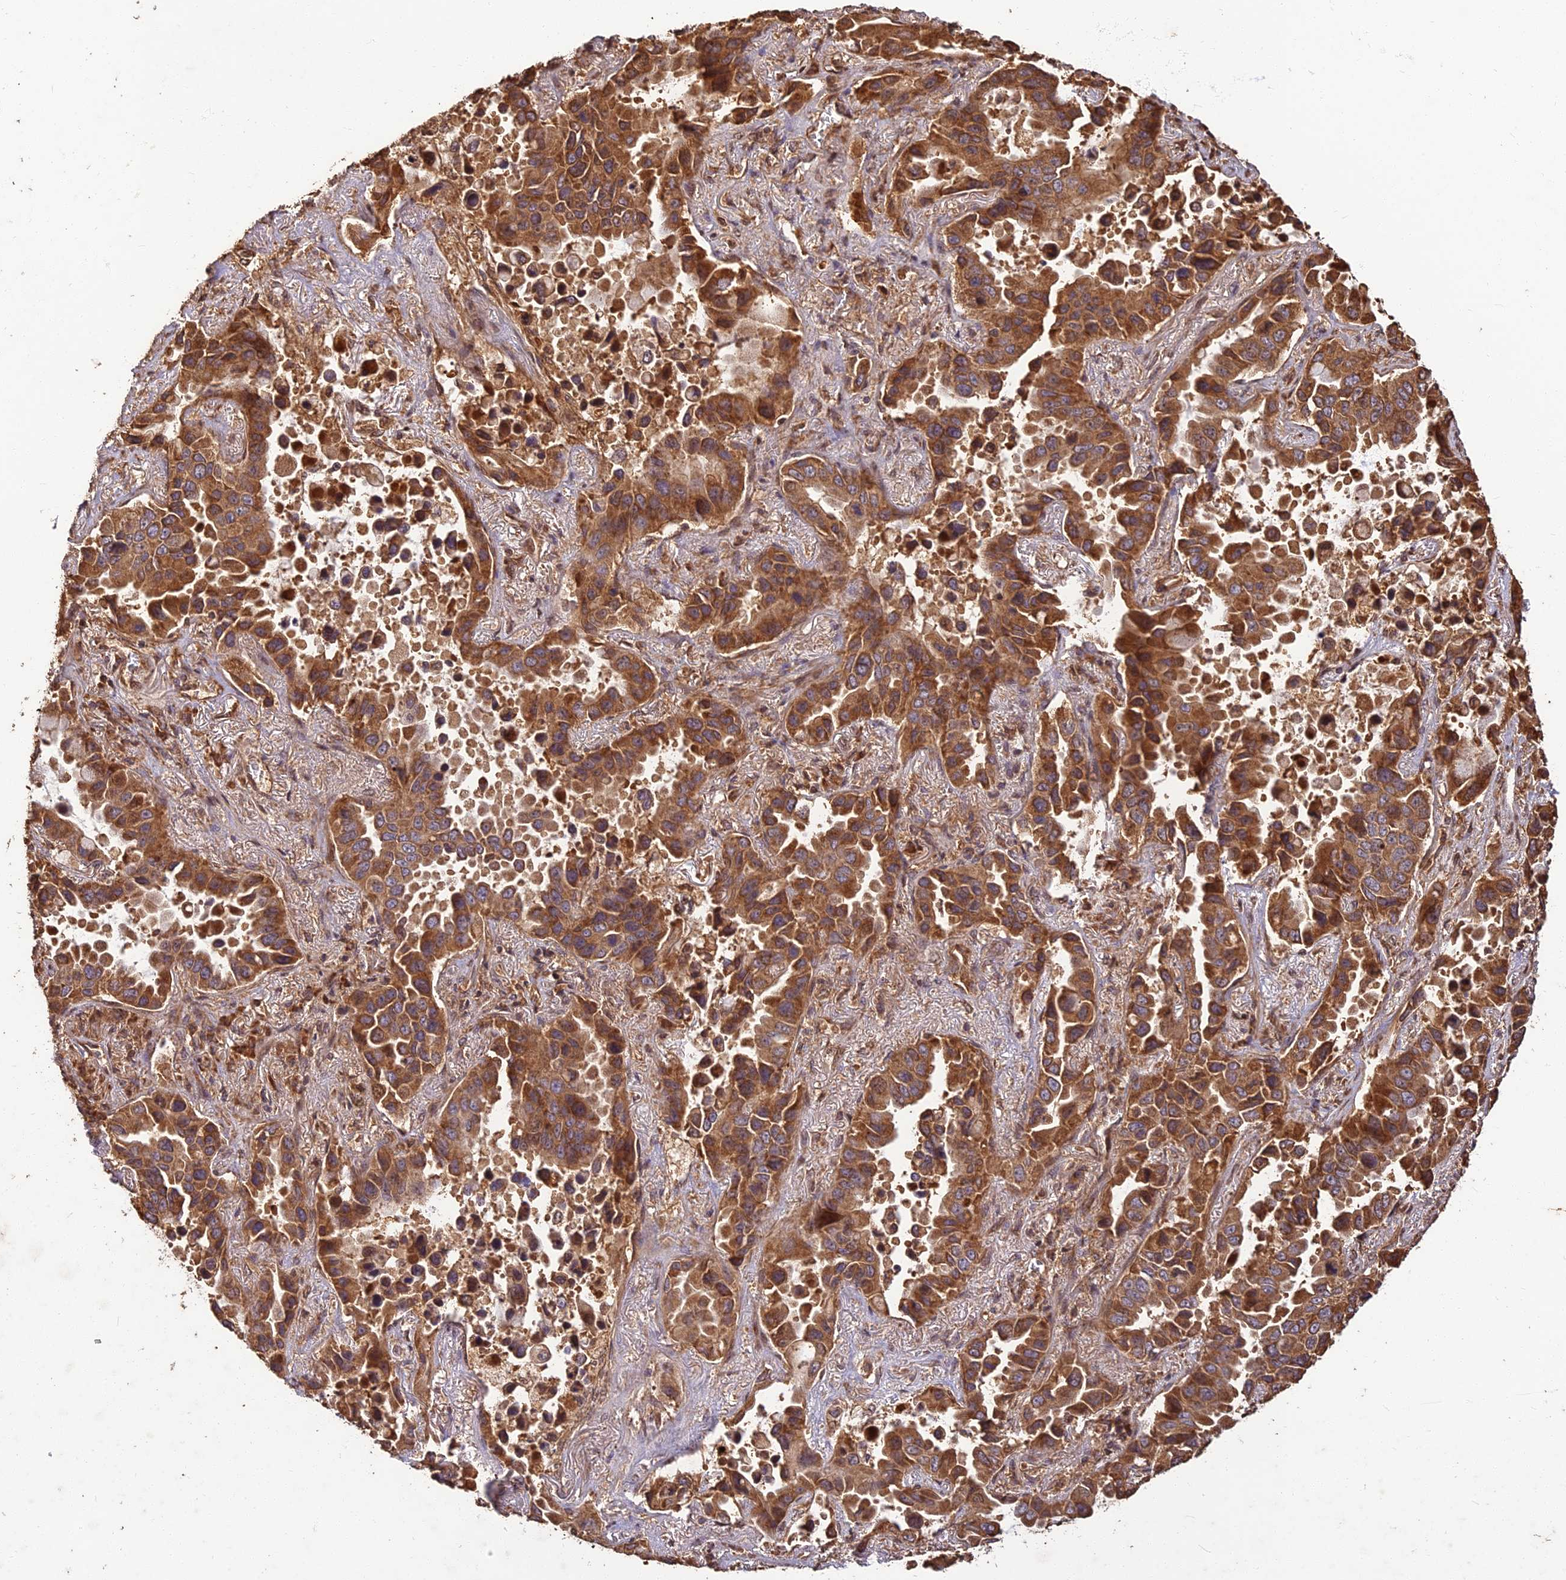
{"staining": {"intensity": "moderate", "quantity": ">75%", "location": "cytoplasmic/membranous"}, "tissue": "lung cancer", "cell_type": "Tumor cells", "image_type": "cancer", "snomed": [{"axis": "morphology", "description": "Adenocarcinoma, NOS"}, {"axis": "topography", "description": "Lung"}], "caption": "Immunohistochemistry (IHC) (DAB (3,3'-diaminobenzidine)) staining of human lung cancer exhibits moderate cytoplasmic/membranous protein staining in approximately >75% of tumor cells. (IHC, brightfield microscopy, high magnification).", "gene": "CORO1C", "patient": {"sex": "male", "age": 64}}